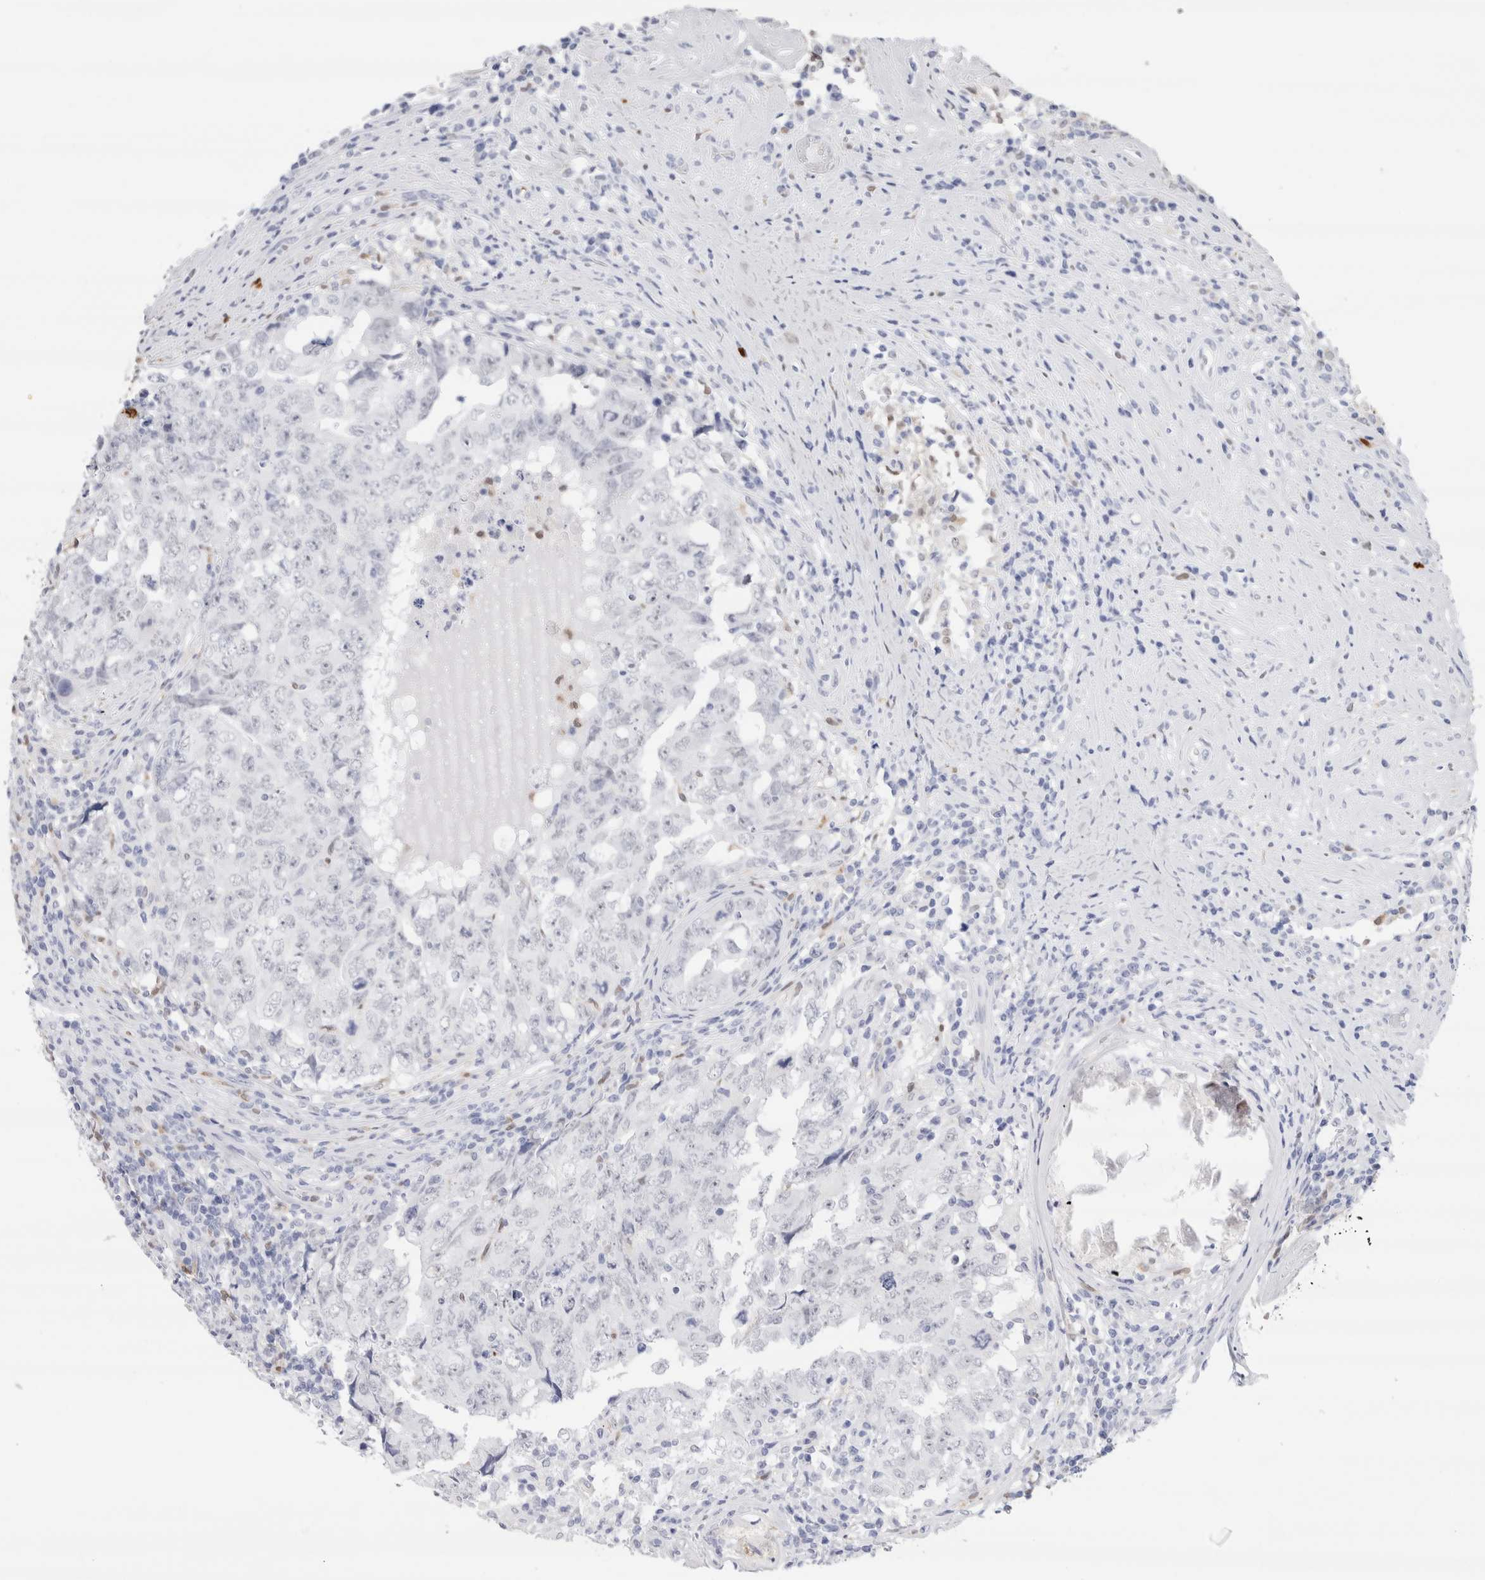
{"staining": {"intensity": "negative", "quantity": "none", "location": "none"}, "tissue": "testis cancer", "cell_type": "Tumor cells", "image_type": "cancer", "snomed": [{"axis": "morphology", "description": "Carcinoma, Embryonal, NOS"}, {"axis": "topography", "description": "Testis"}], "caption": "The IHC photomicrograph has no significant staining in tumor cells of embryonal carcinoma (testis) tissue. Brightfield microscopy of immunohistochemistry (IHC) stained with DAB (brown) and hematoxylin (blue), captured at high magnification.", "gene": "SLC10A5", "patient": {"sex": "male", "age": 26}}